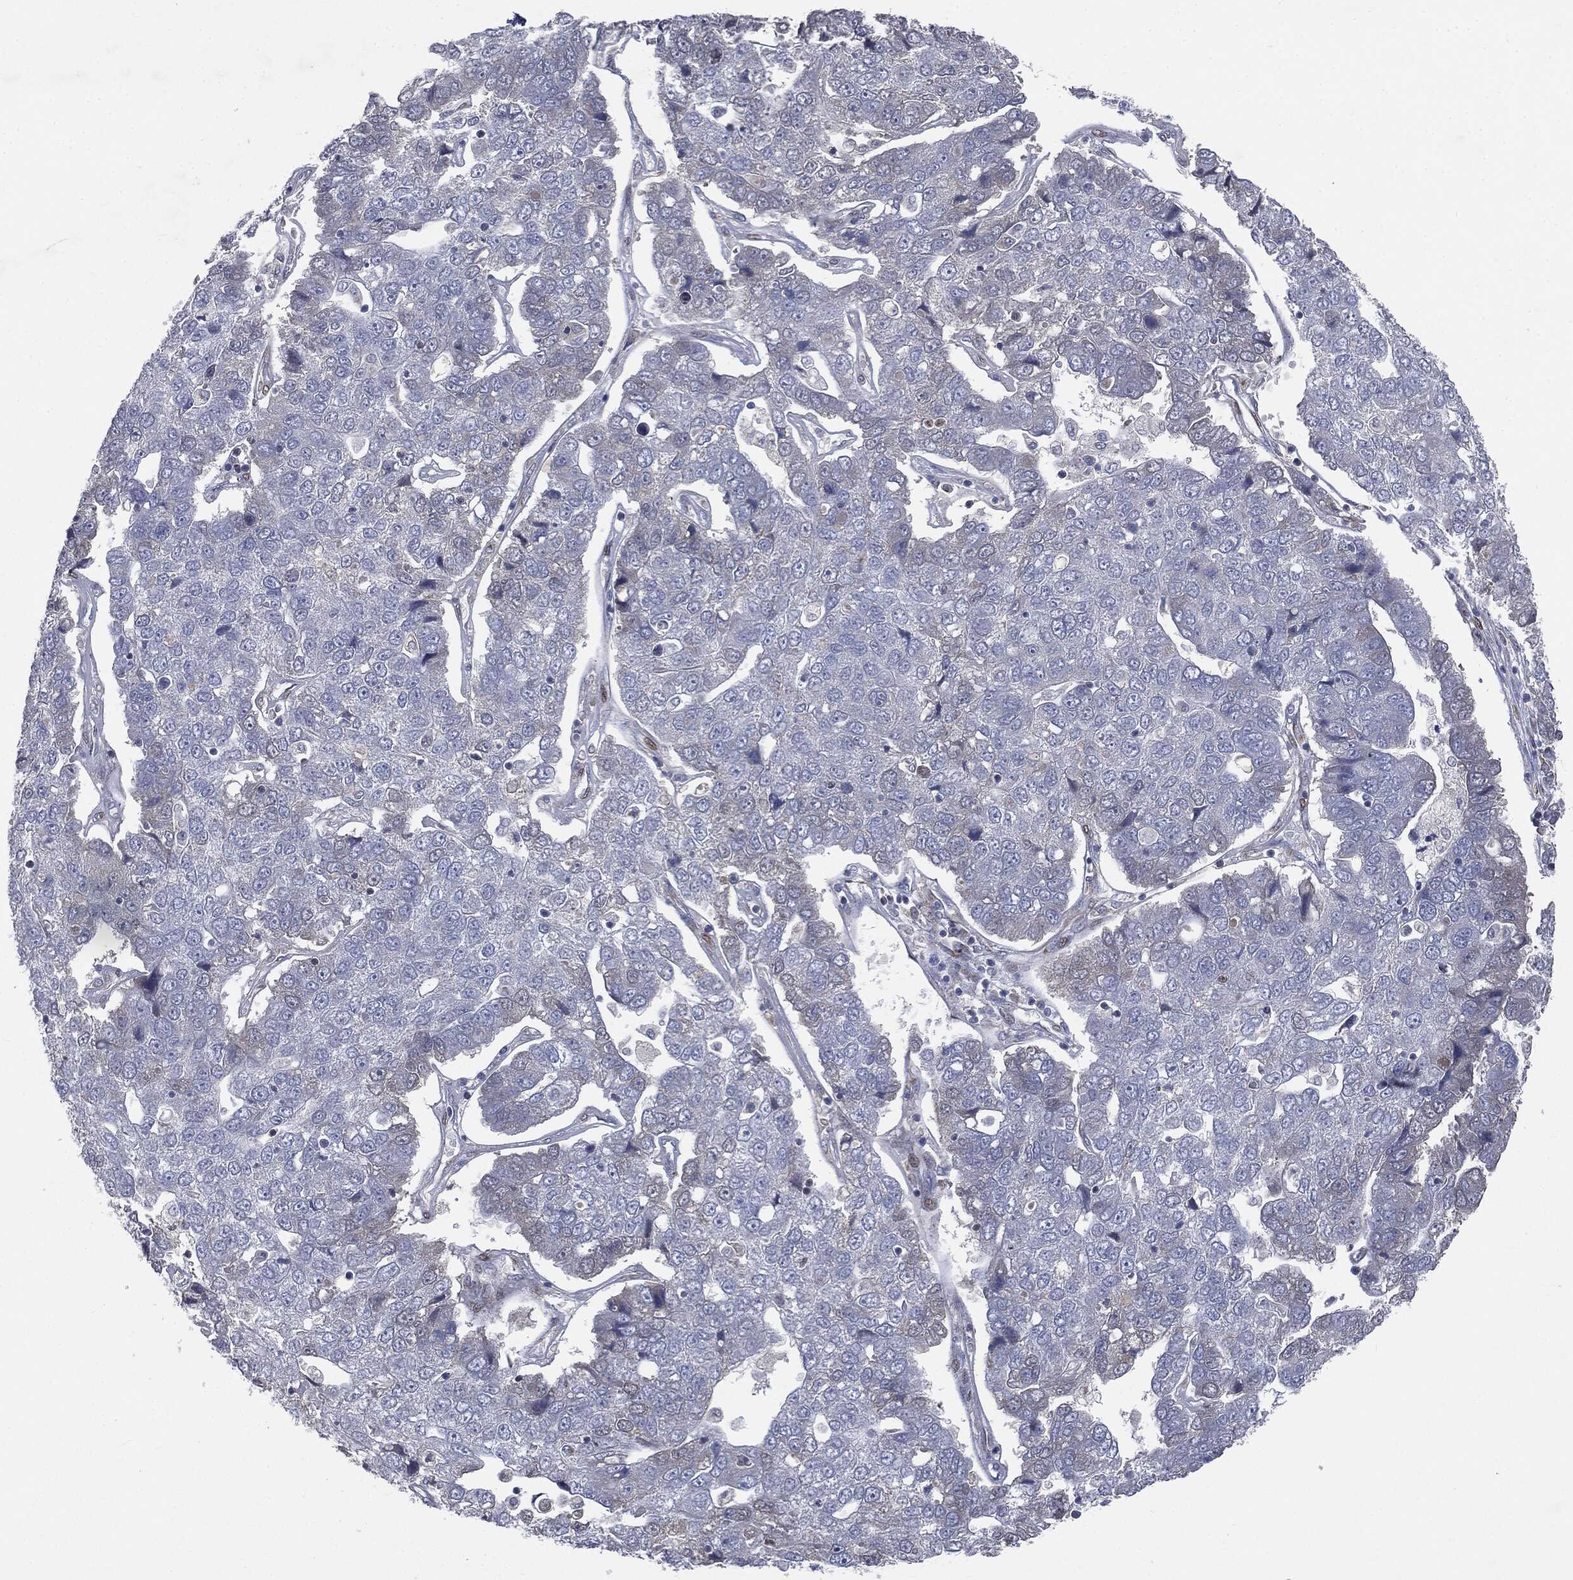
{"staining": {"intensity": "negative", "quantity": "none", "location": "none"}, "tissue": "pancreatic cancer", "cell_type": "Tumor cells", "image_type": "cancer", "snomed": [{"axis": "morphology", "description": "Adenocarcinoma, NOS"}, {"axis": "topography", "description": "Pancreas"}], "caption": "Immunohistochemistry (IHC) image of neoplastic tissue: human pancreatic cancer (adenocarcinoma) stained with DAB (3,3'-diaminobenzidine) shows no significant protein staining in tumor cells.", "gene": "CASD1", "patient": {"sex": "female", "age": 61}}